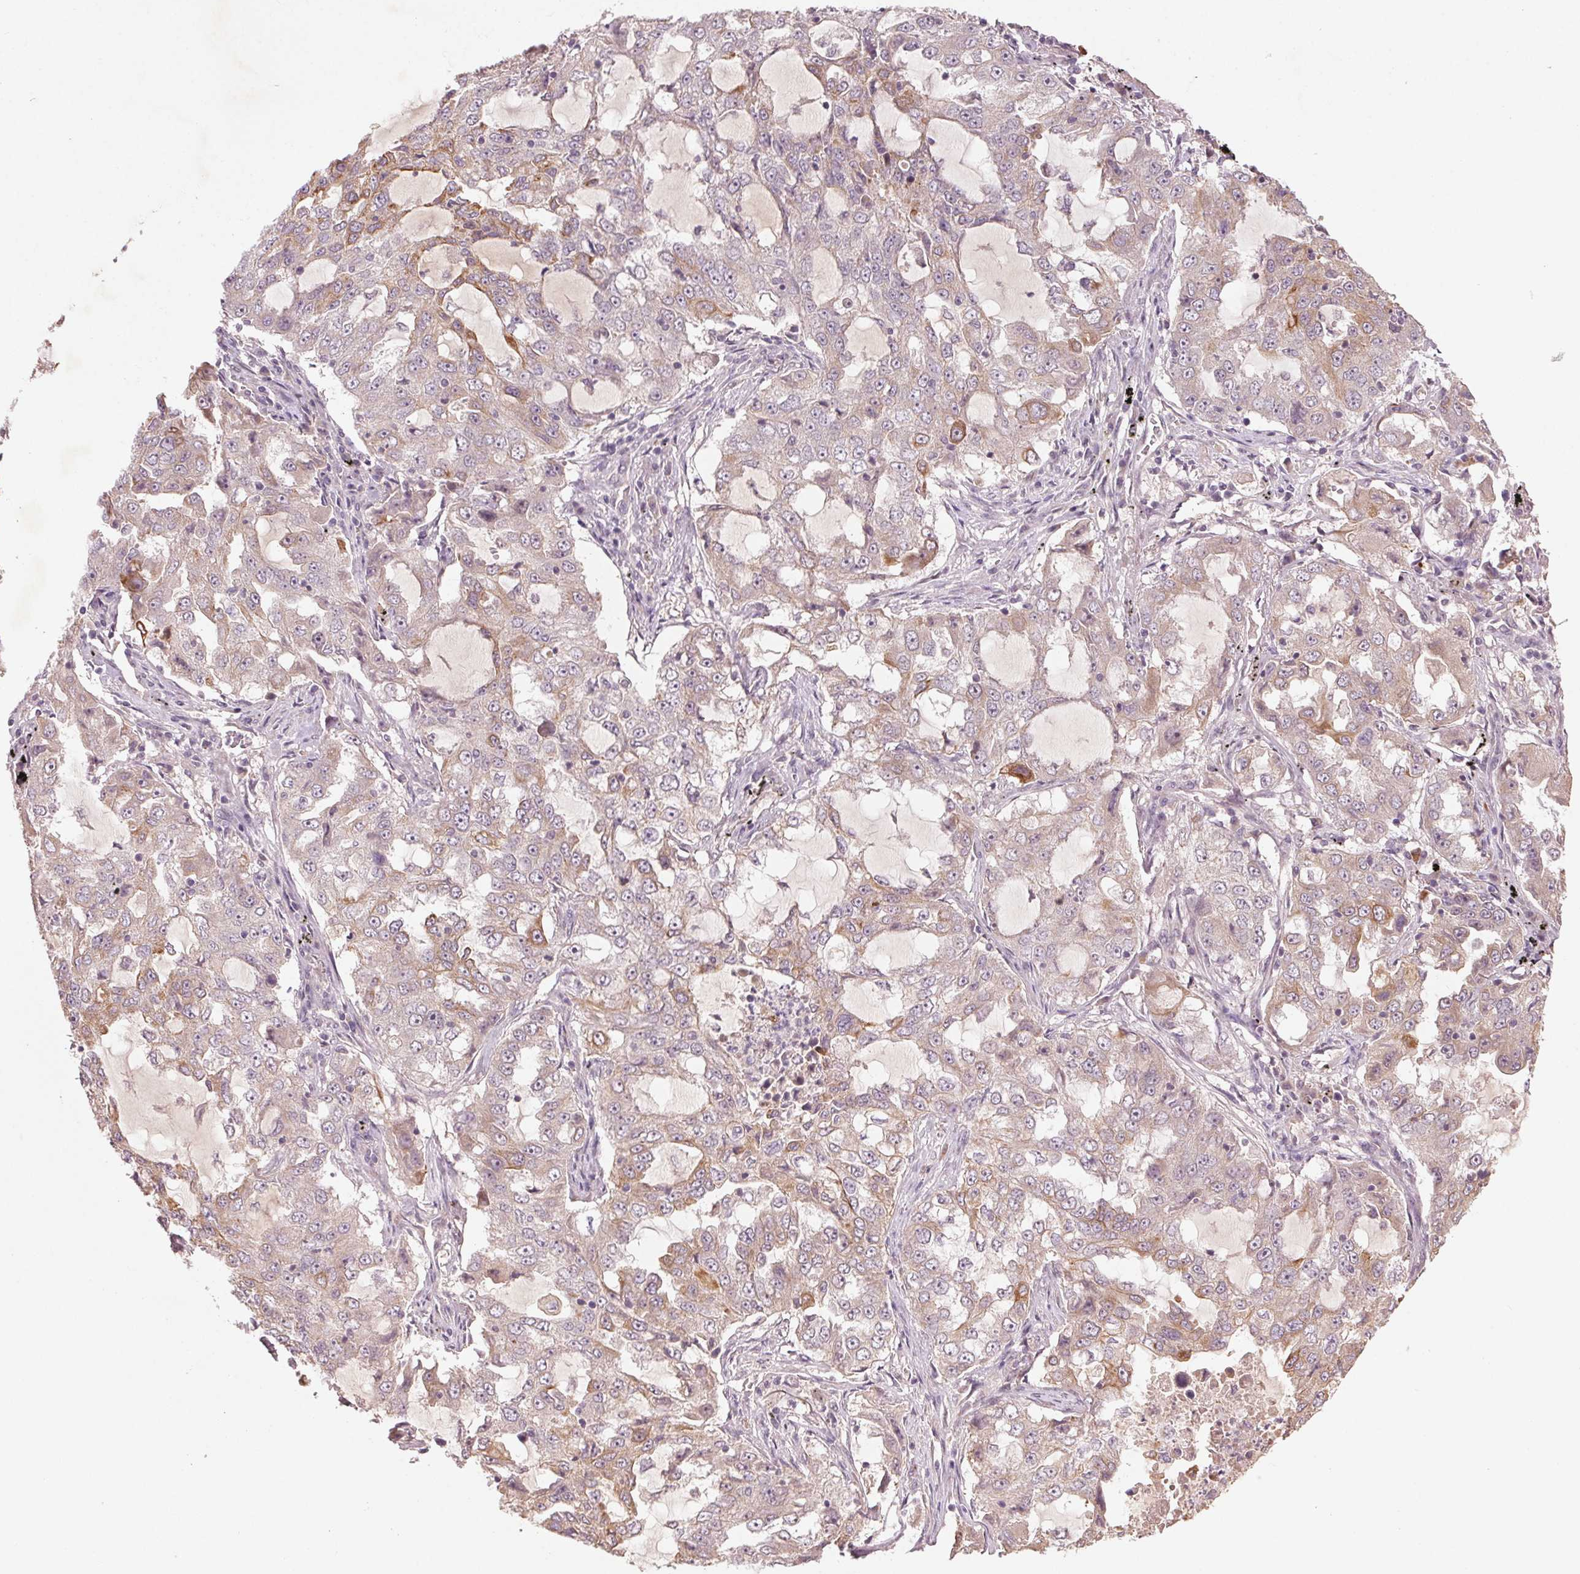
{"staining": {"intensity": "weak", "quantity": "<25%", "location": "cytoplasmic/membranous"}, "tissue": "lung cancer", "cell_type": "Tumor cells", "image_type": "cancer", "snomed": [{"axis": "morphology", "description": "Adenocarcinoma, NOS"}, {"axis": "topography", "description": "Lung"}], "caption": "This is an immunohistochemistry (IHC) micrograph of human lung cancer (adenocarcinoma). There is no positivity in tumor cells.", "gene": "SMLR1", "patient": {"sex": "female", "age": 61}}